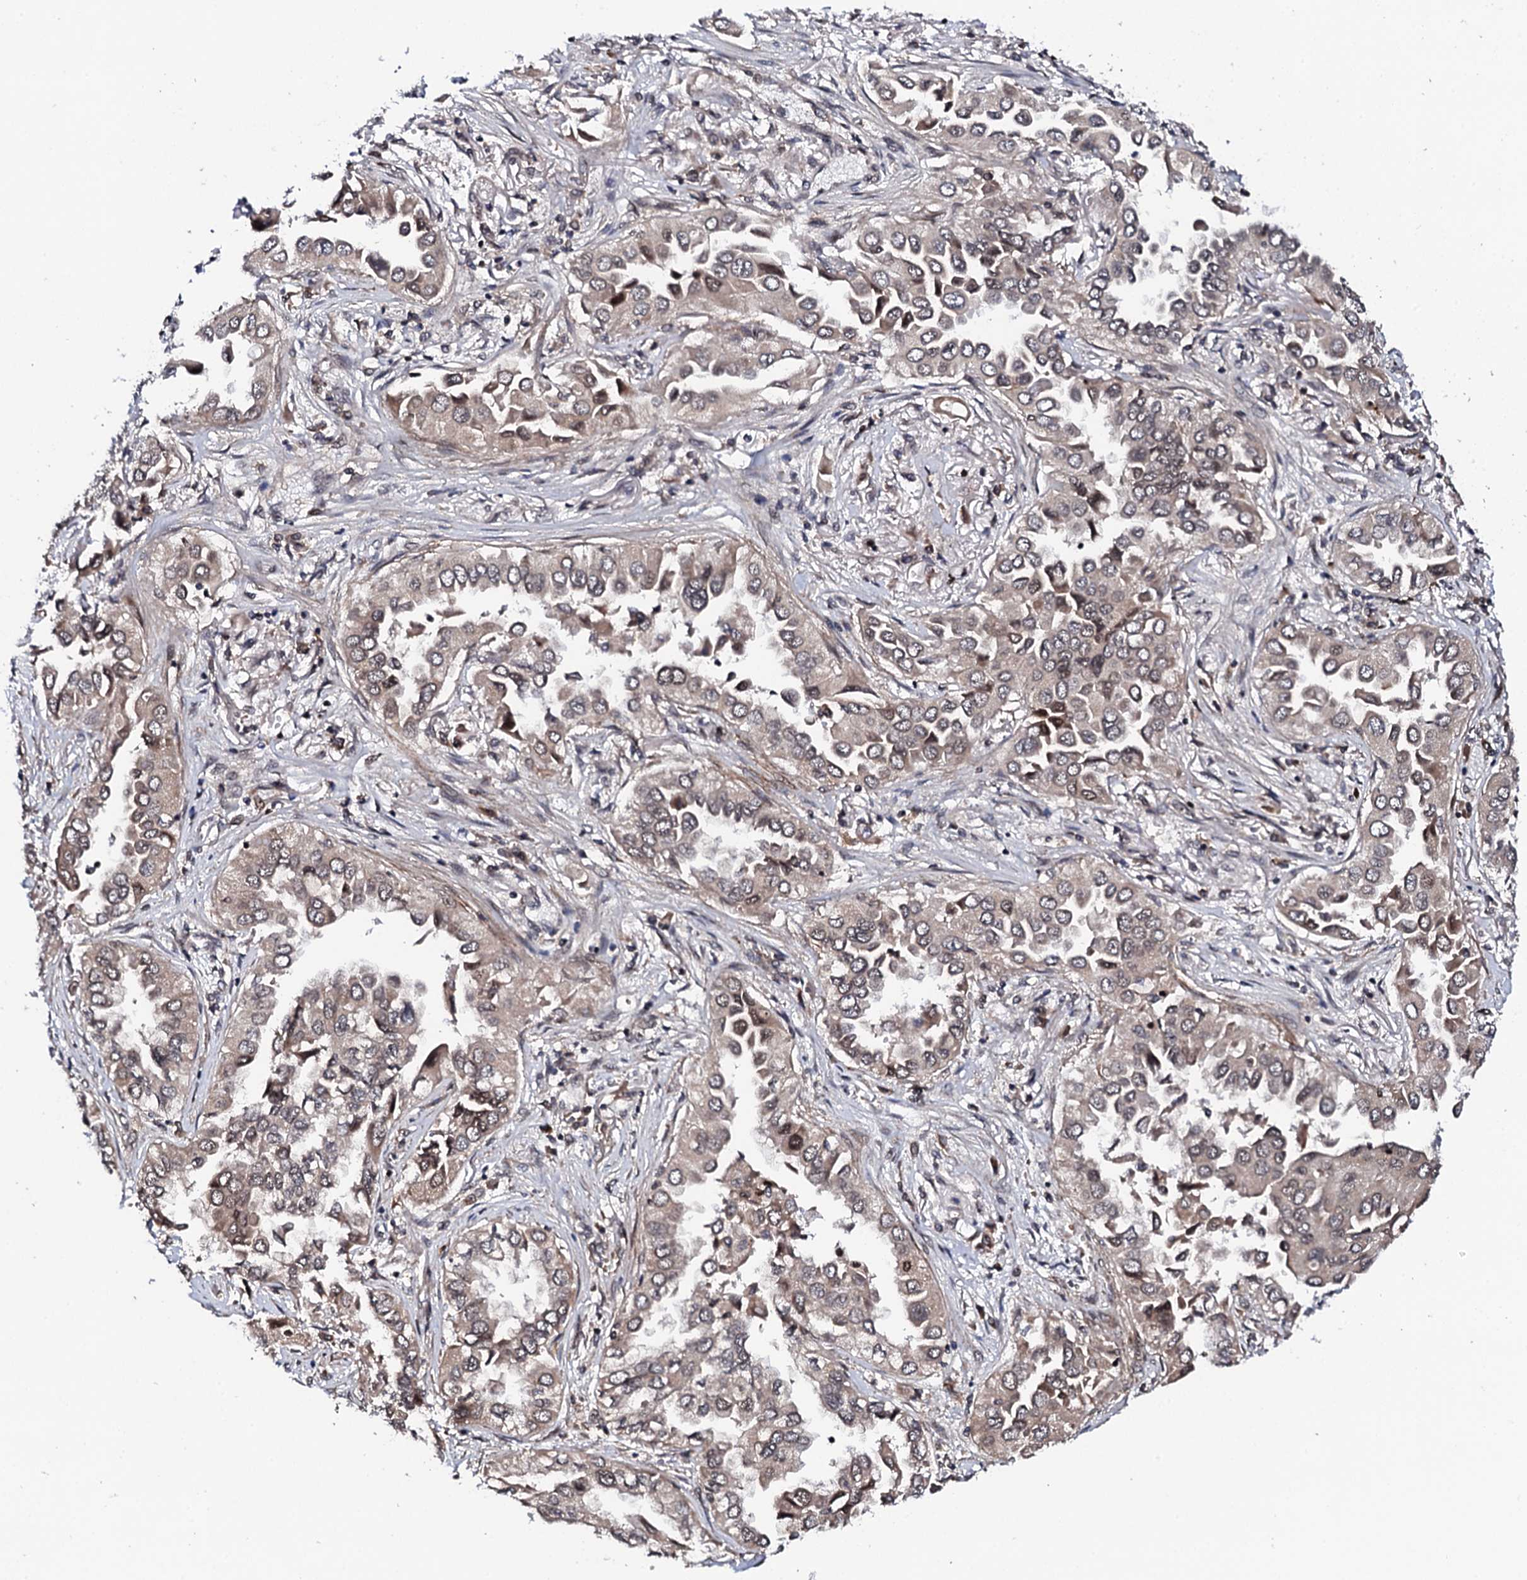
{"staining": {"intensity": "weak", "quantity": "25%-75%", "location": "cytoplasmic/membranous,nuclear"}, "tissue": "lung cancer", "cell_type": "Tumor cells", "image_type": "cancer", "snomed": [{"axis": "morphology", "description": "Adenocarcinoma, NOS"}, {"axis": "topography", "description": "Lung"}], "caption": "Human lung adenocarcinoma stained with a brown dye reveals weak cytoplasmic/membranous and nuclear positive staining in about 25%-75% of tumor cells.", "gene": "FAM111A", "patient": {"sex": "female", "age": 76}}